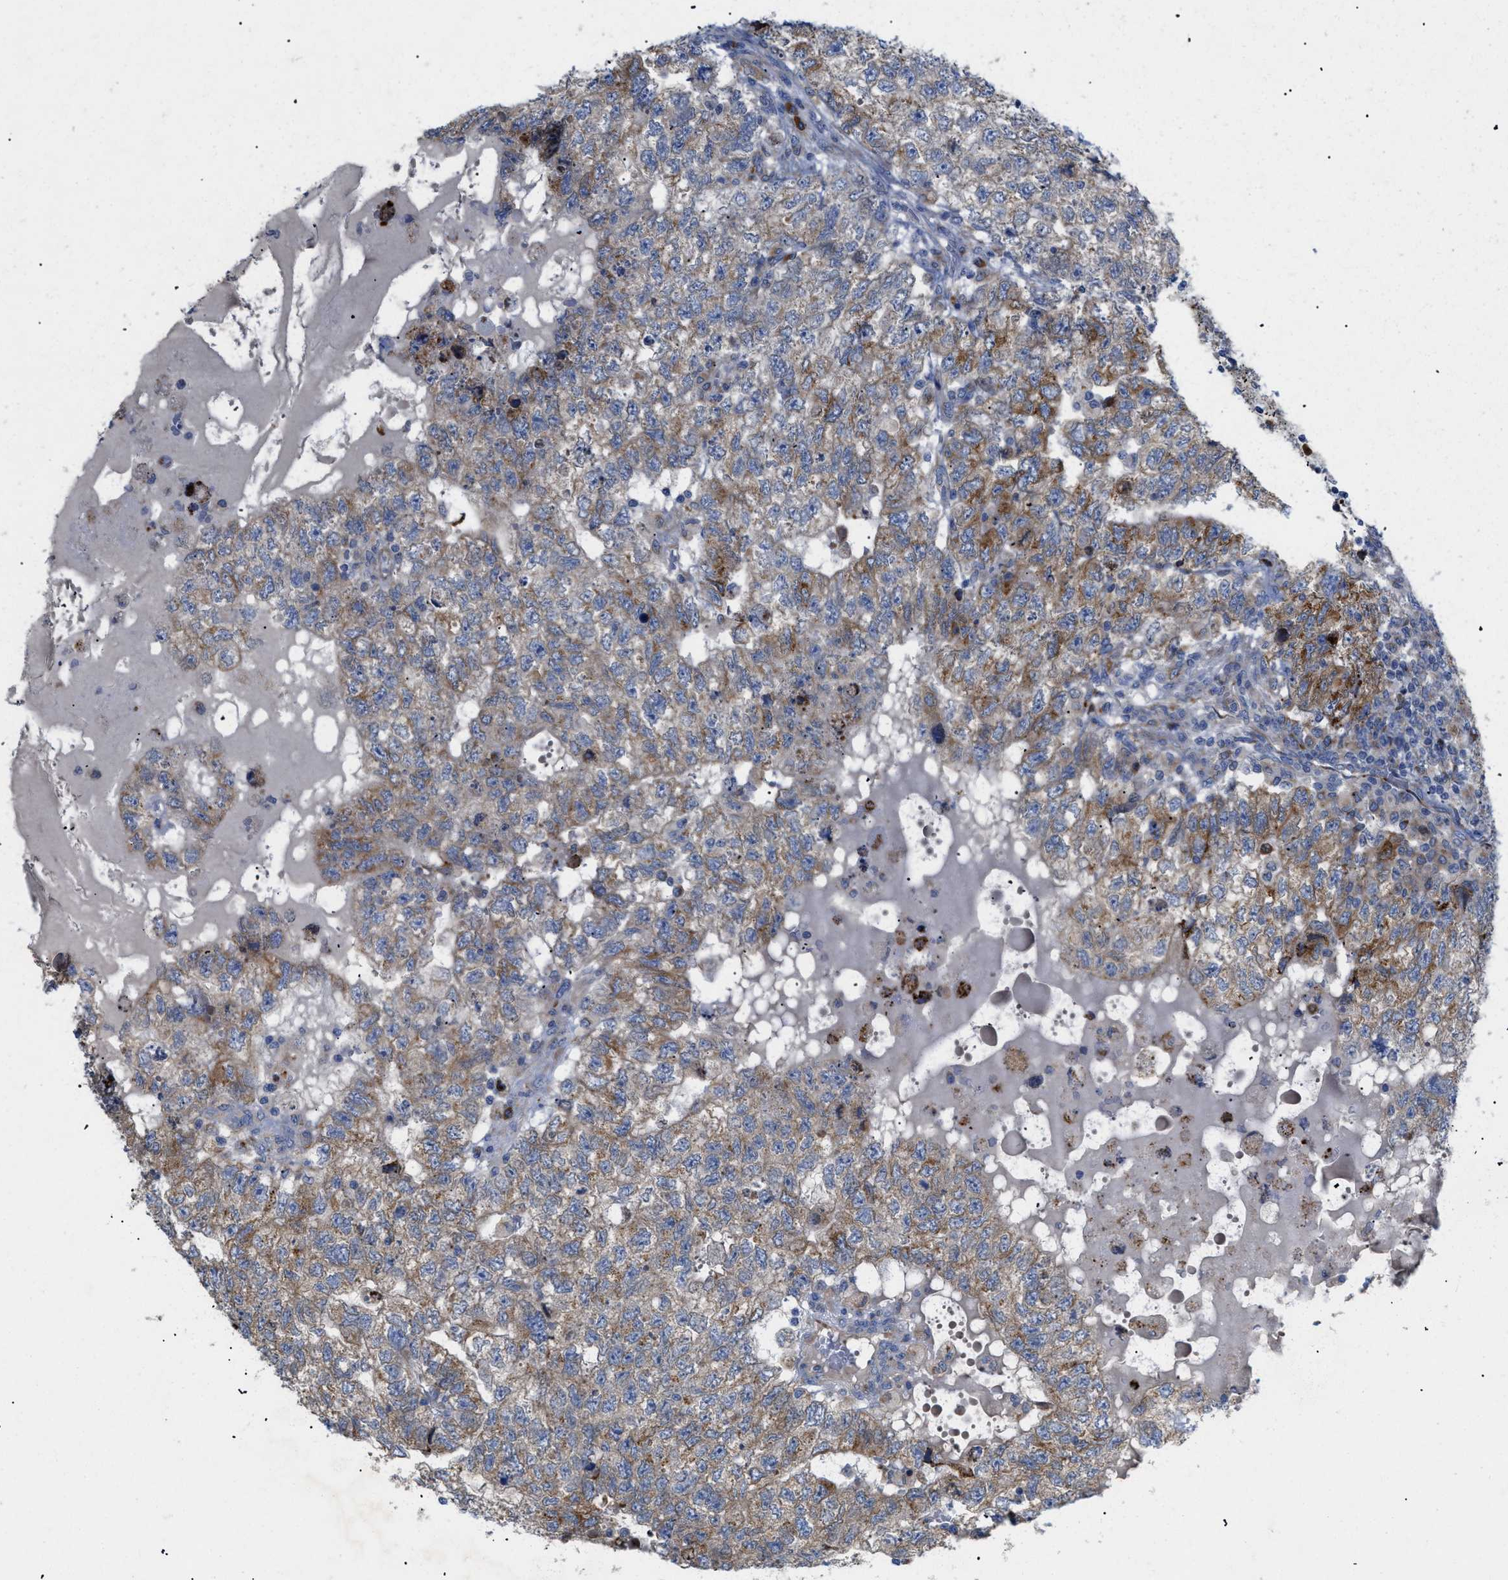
{"staining": {"intensity": "moderate", "quantity": "25%-75%", "location": "cytoplasmic/membranous"}, "tissue": "testis cancer", "cell_type": "Tumor cells", "image_type": "cancer", "snomed": [{"axis": "morphology", "description": "Carcinoma, Embryonal, NOS"}, {"axis": "topography", "description": "Testis"}], "caption": "Moderate cytoplasmic/membranous positivity for a protein is identified in approximately 25%-75% of tumor cells of testis cancer using immunohistochemistry (IHC).", "gene": "SLC50A1", "patient": {"sex": "male", "age": 36}}